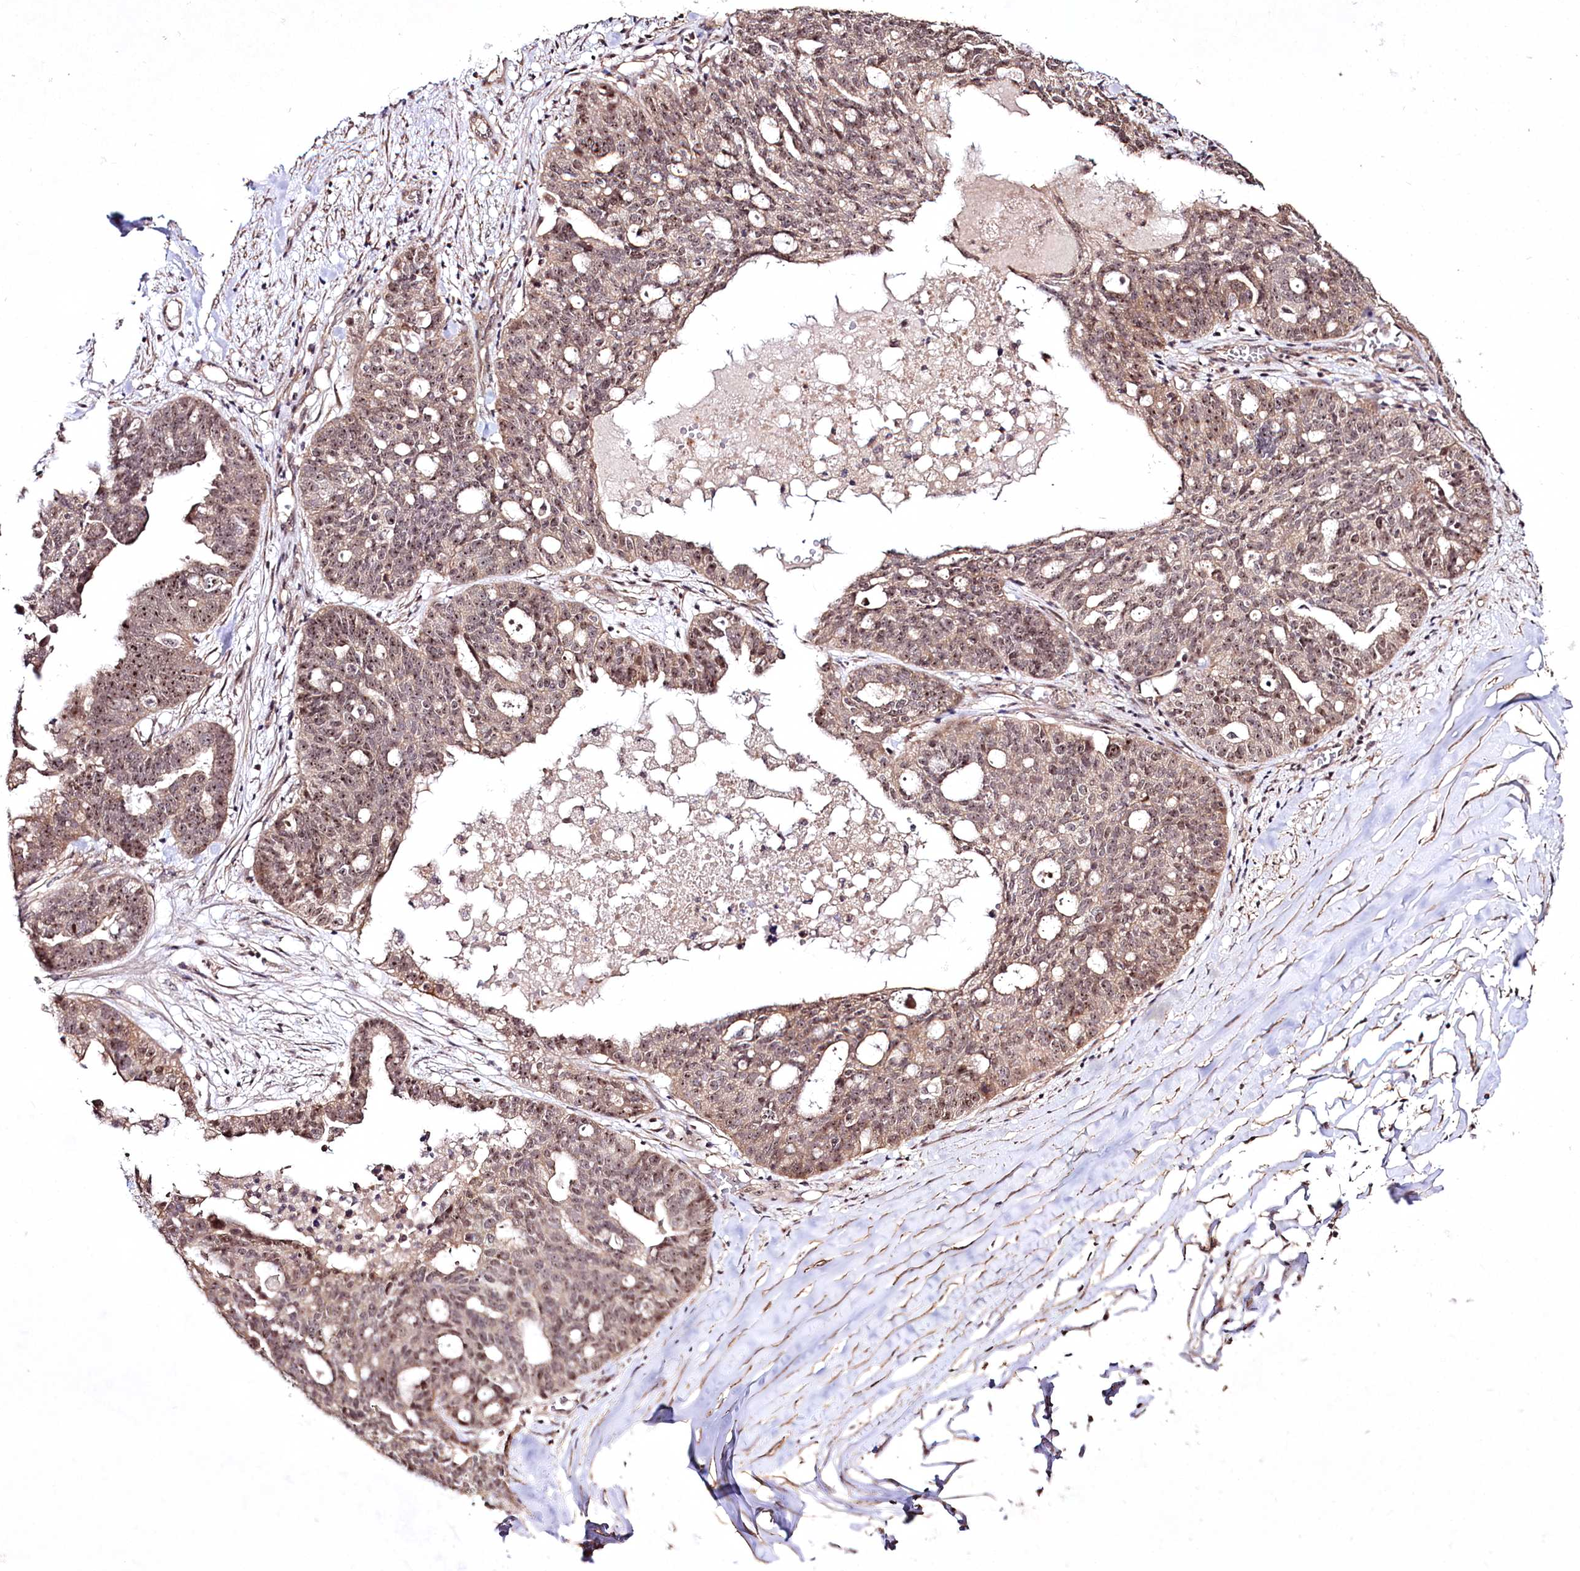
{"staining": {"intensity": "moderate", "quantity": ">75%", "location": "cytoplasmic/membranous,nuclear"}, "tissue": "ovarian cancer", "cell_type": "Tumor cells", "image_type": "cancer", "snomed": [{"axis": "morphology", "description": "Cystadenocarcinoma, serous, NOS"}, {"axis": "topography", "description": "Ovary"}], "caption": "This micrograph shows IHC staining of human ovarian serous cystadenocarcinoma, with medium moderate cytoplasmic/membranous and nuclear expression in approximately >75% of tumor cells.", "gene": "CCDC59", "patient": {"sex": "female", "age": 59}}